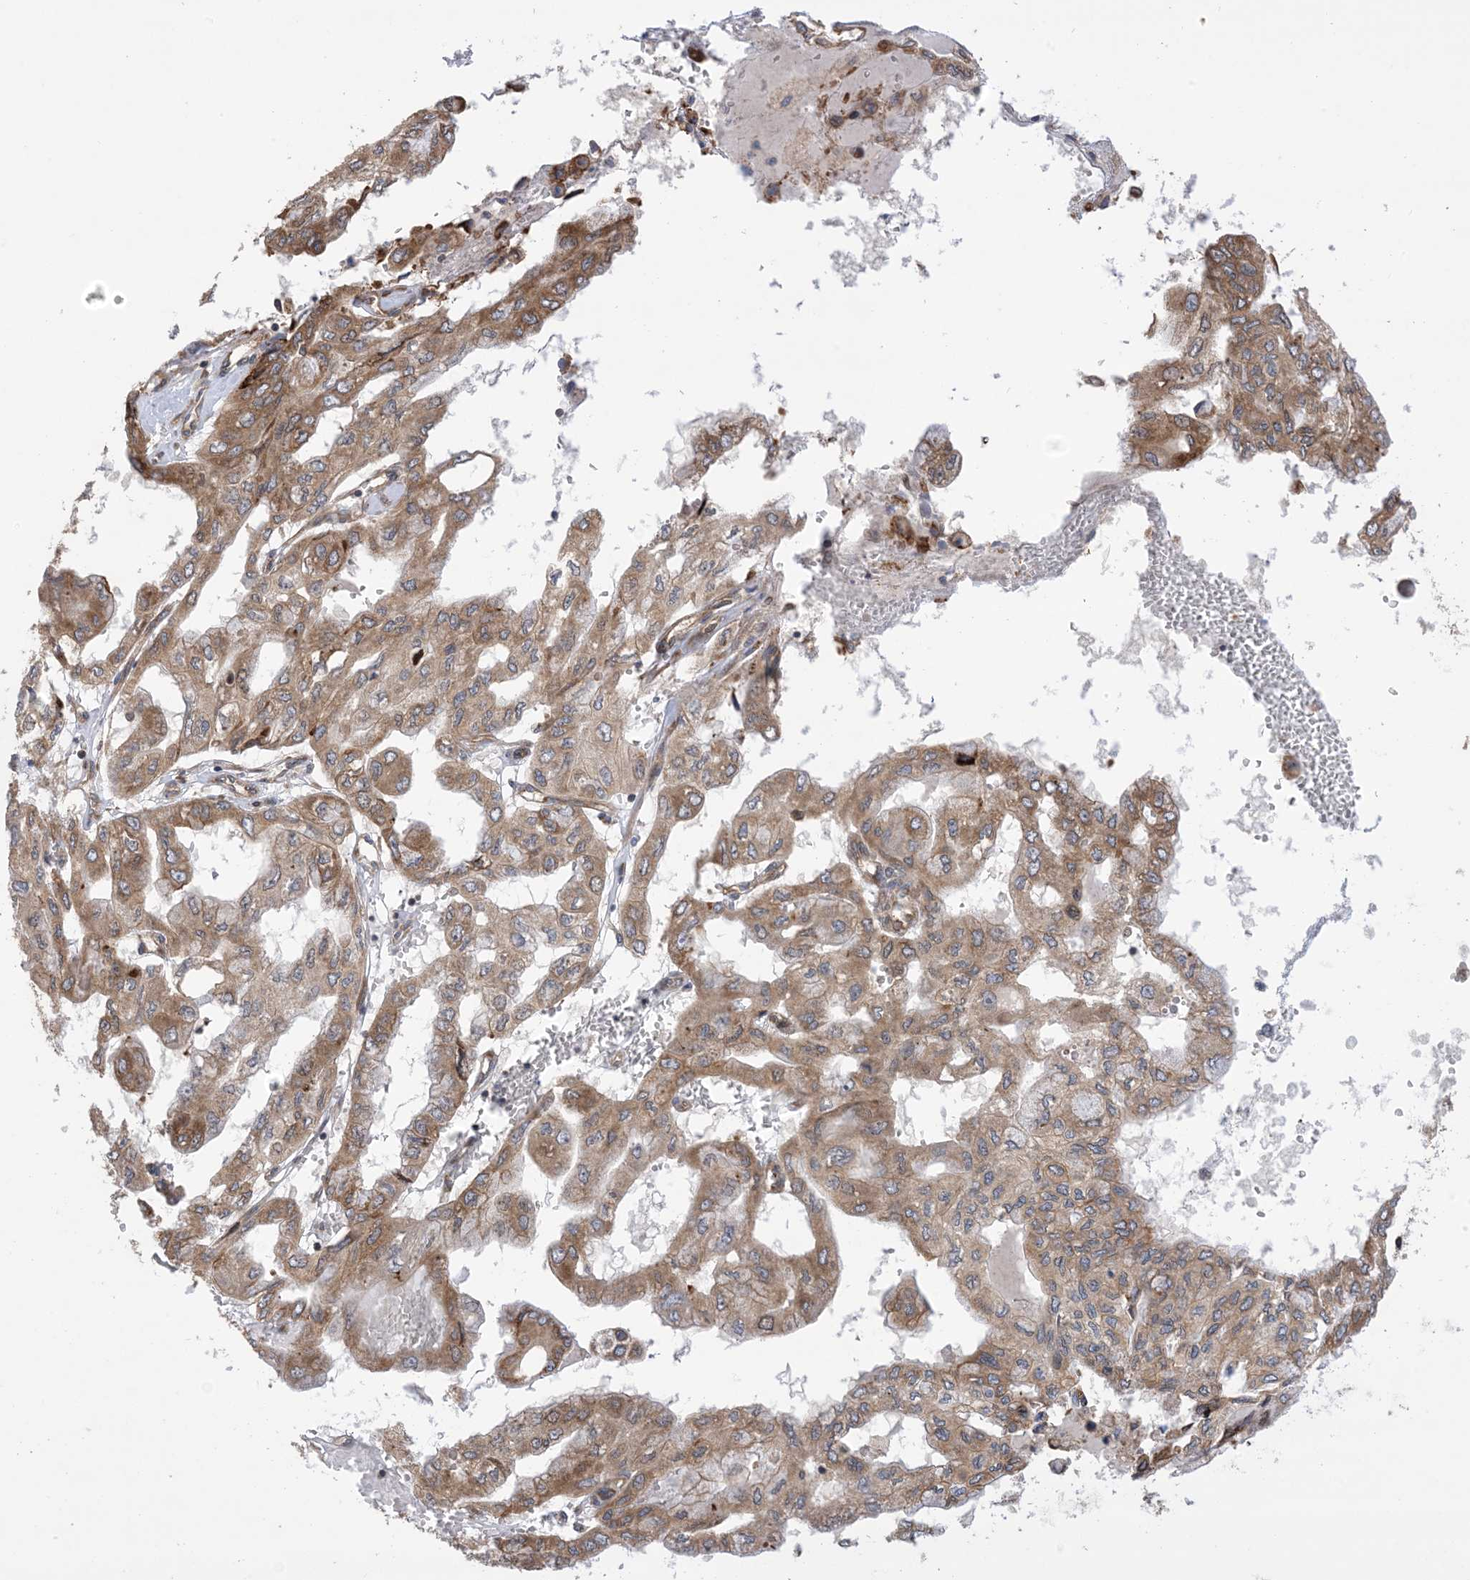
{"staining": {"intensity": "moderate", "quantity": ">75%", "location": "cytoplasmic/membranous"}, "tissue": "pancreatic cancer", "cell_type": "Tumor cells", "image_type": "cancer", "snomed": [{"axis": "morphology", "description": "Adenocarcinoma, NOS"}, {"axis": "topography", "description": "Pancreas"}], "caption": "Immunohistochemical staining of human pancreatic cancer shows medium levels of moderate cytoplasmic/membranous protein staining in approximately >75% of tumor cells.", "gene": "CLEC16A", "patient": {"sex": "male", "age": 51}}